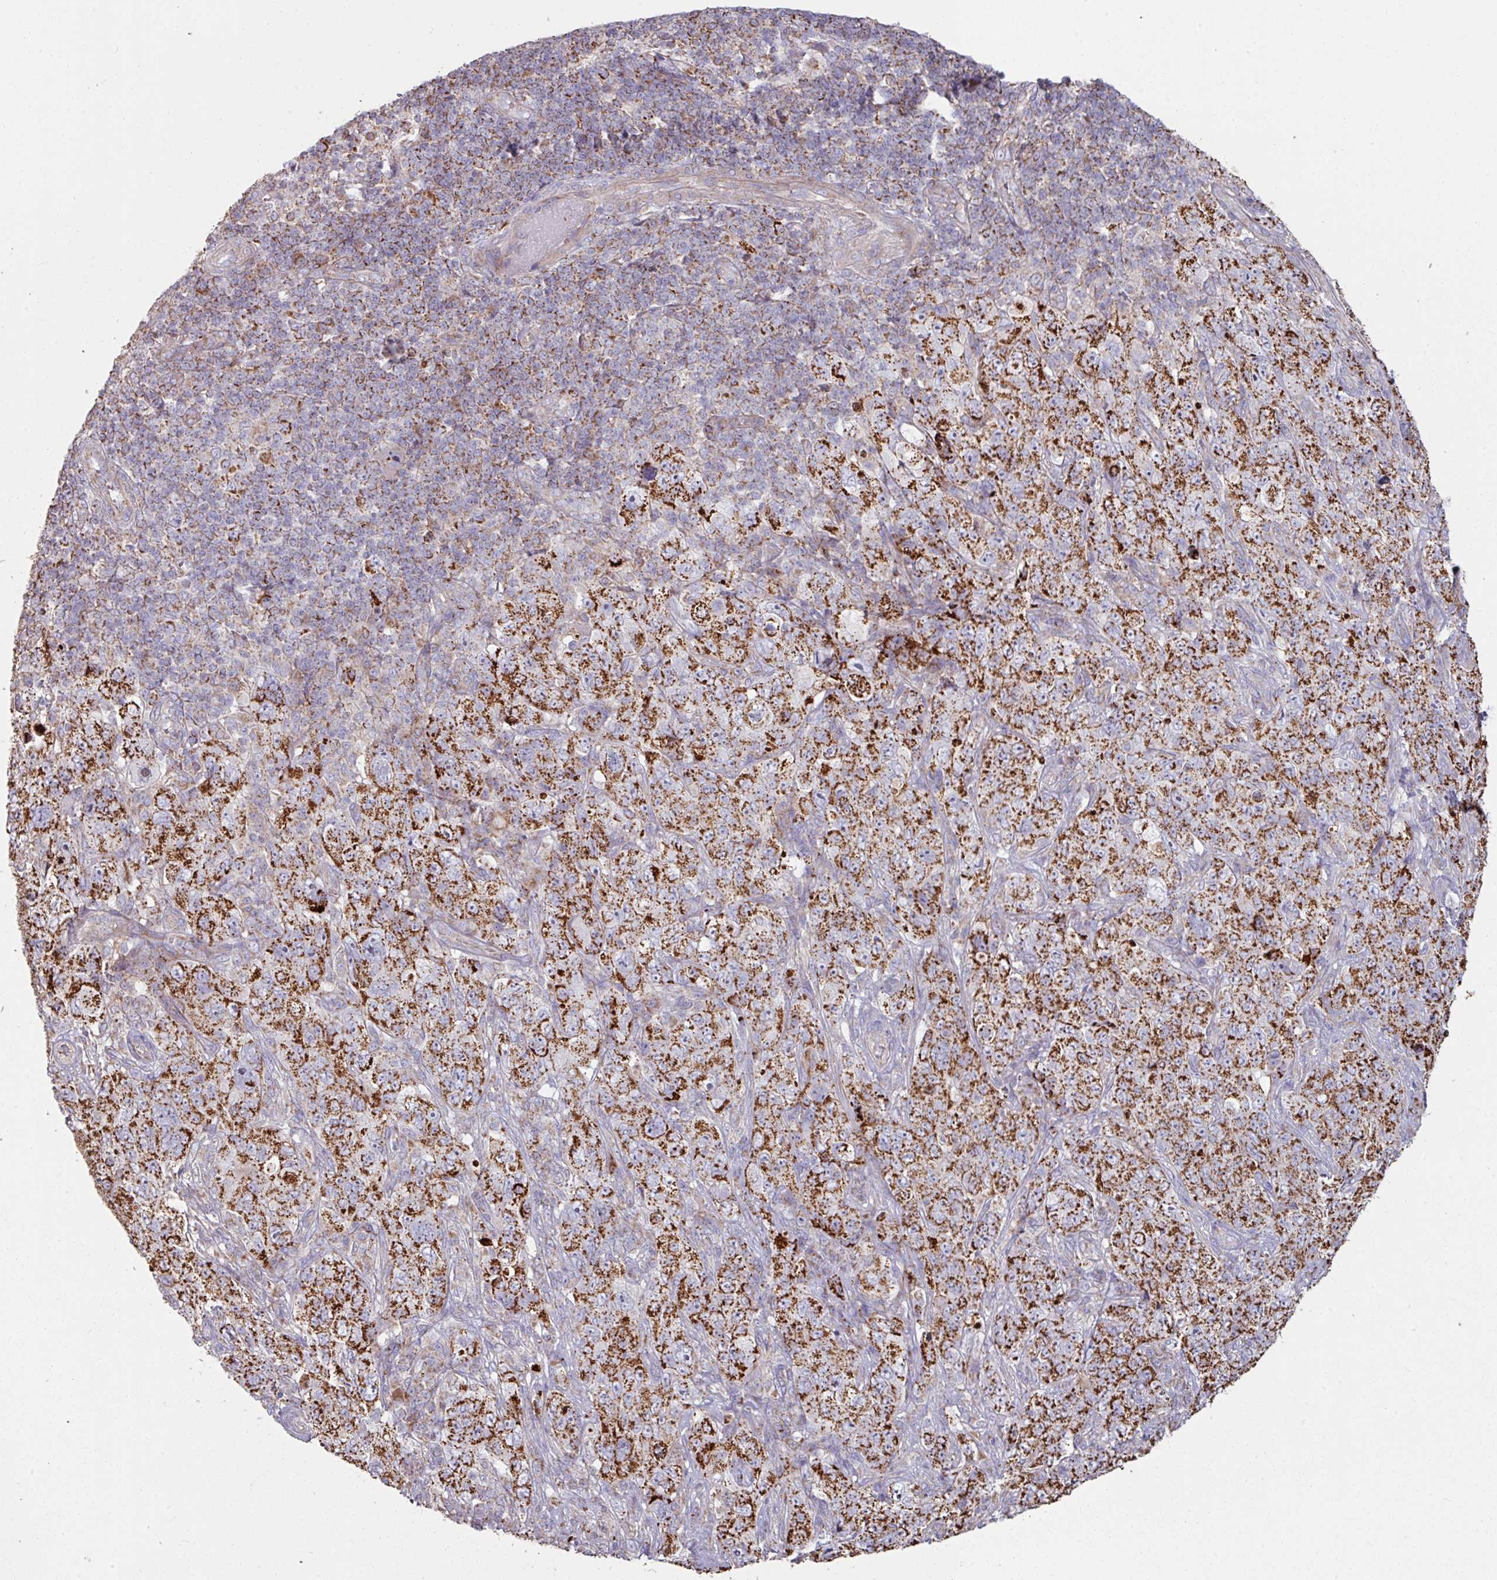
{"staining": {"intensity": "strong", "quantity": ">75%", "location": "cytoplasmic/membranous"}, "tissue": "pancreatic cancer", "cell_type": "Tumor cells", "image_type": "cancer", "snomed": [{"axis": "morphology", "description": "Adenocarcinoma, NOS"}, {"axis": "topography", "description": "Pancreas"}], "caption": "Approximately >75% of tumor cells in pancreatic cancer show strong cytoplasmic/membranous protein positivity as visualized by brown immunohistochemical staining.", "gene": "OR2D3", "patient": {"sex": "male", "age": 68}}